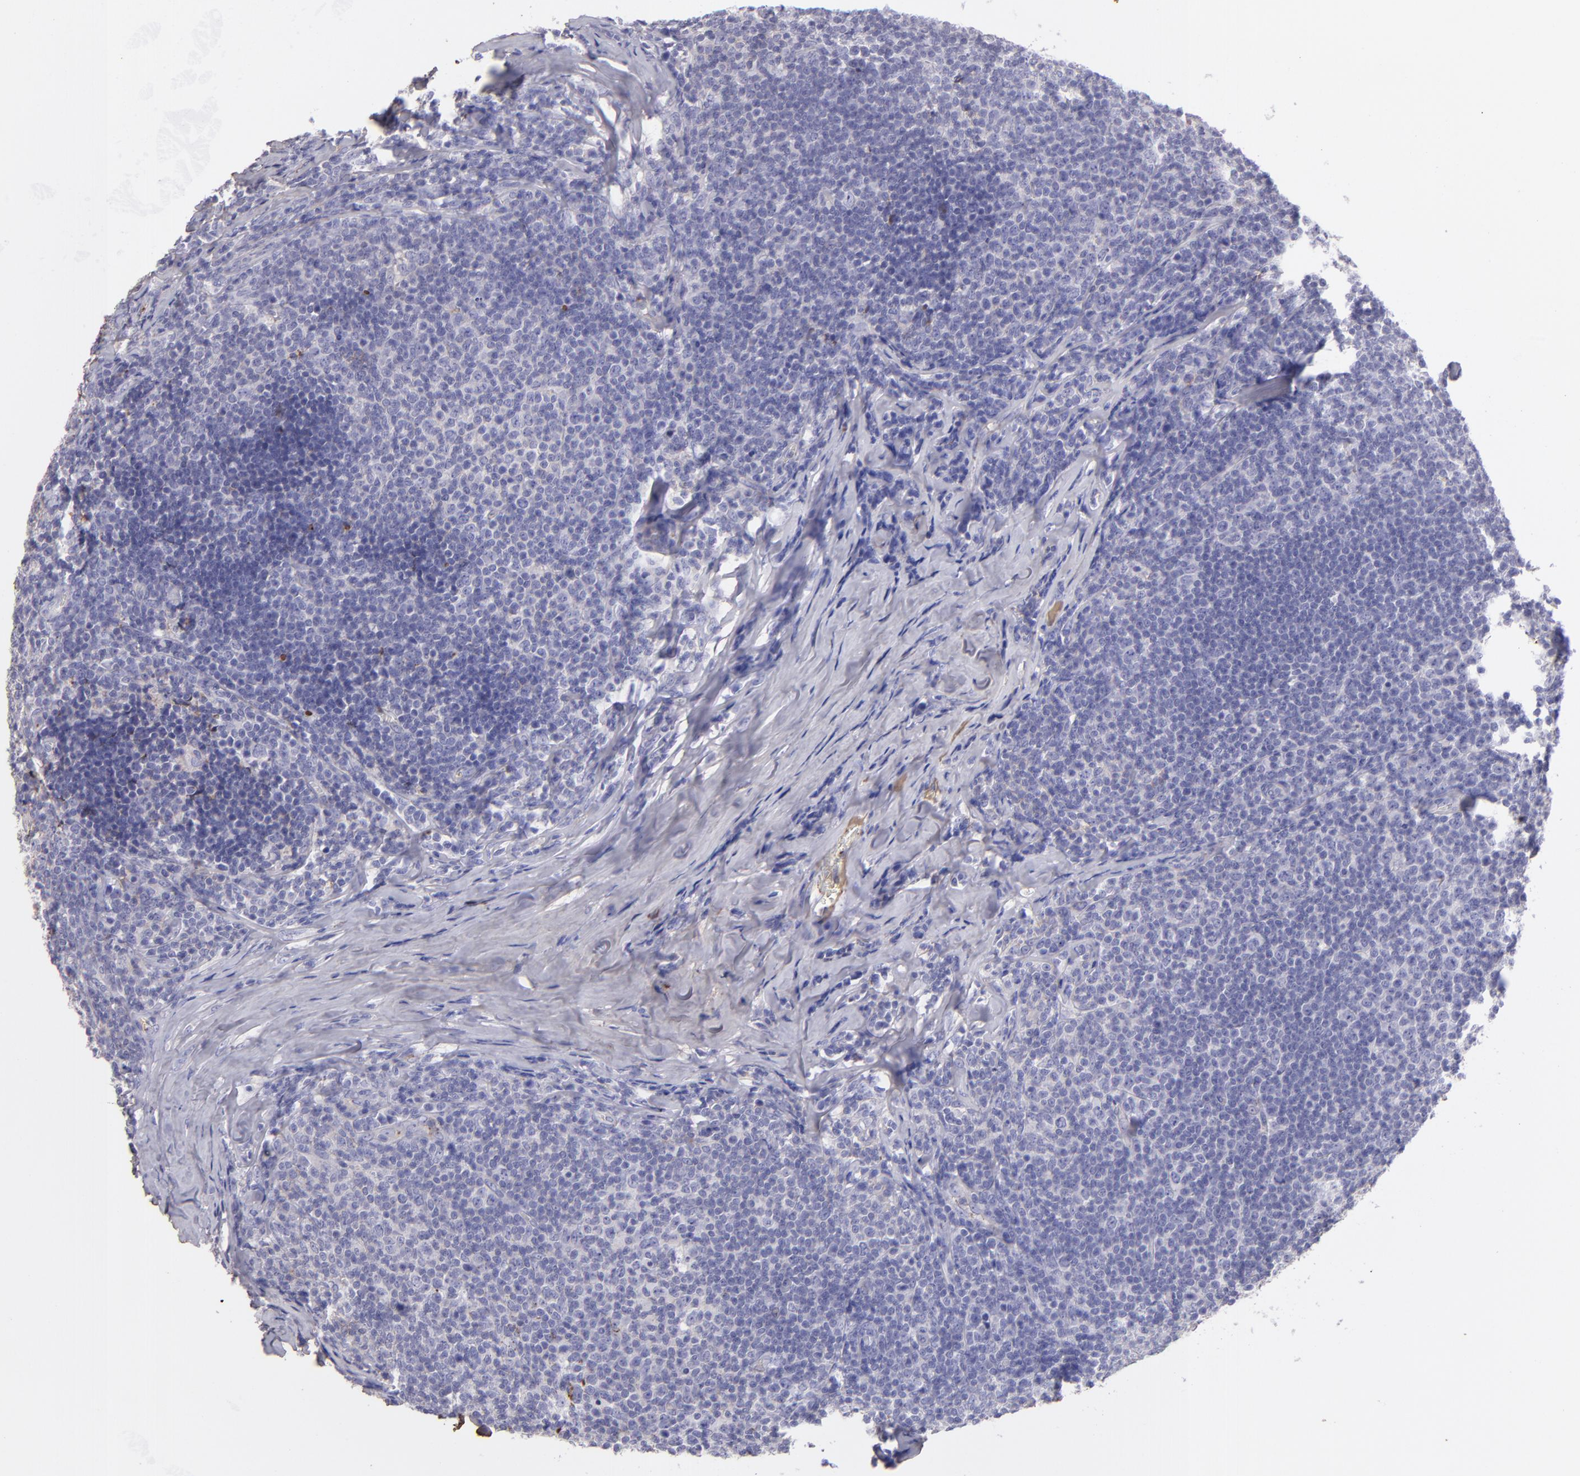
{"staining": {"intensity": "negative", "quantity": "none", "location": "none"}, "tissue": "lymphoma", "cell_type": "Tumor cells", "image_type": "cancer", "snomed": [{"axis": "morphology", "description": "Malignant lymphoma, non-Hodgkin's type, Low grade"}, {"axis": "topography", "description": "Lymph node"}], "caption": "High magnification brightfield microscopy of lymphoma stained with DAB (brown) and counterstained with hematoxylin (blue): tumor cells show no significant positivity. Brightfield microscopy of IHC stained with DAB (brown) and hematoxylin (blue), captured at high magnification.", "gene": "FGB", "patient": {"sex": "male", "age": 74}}